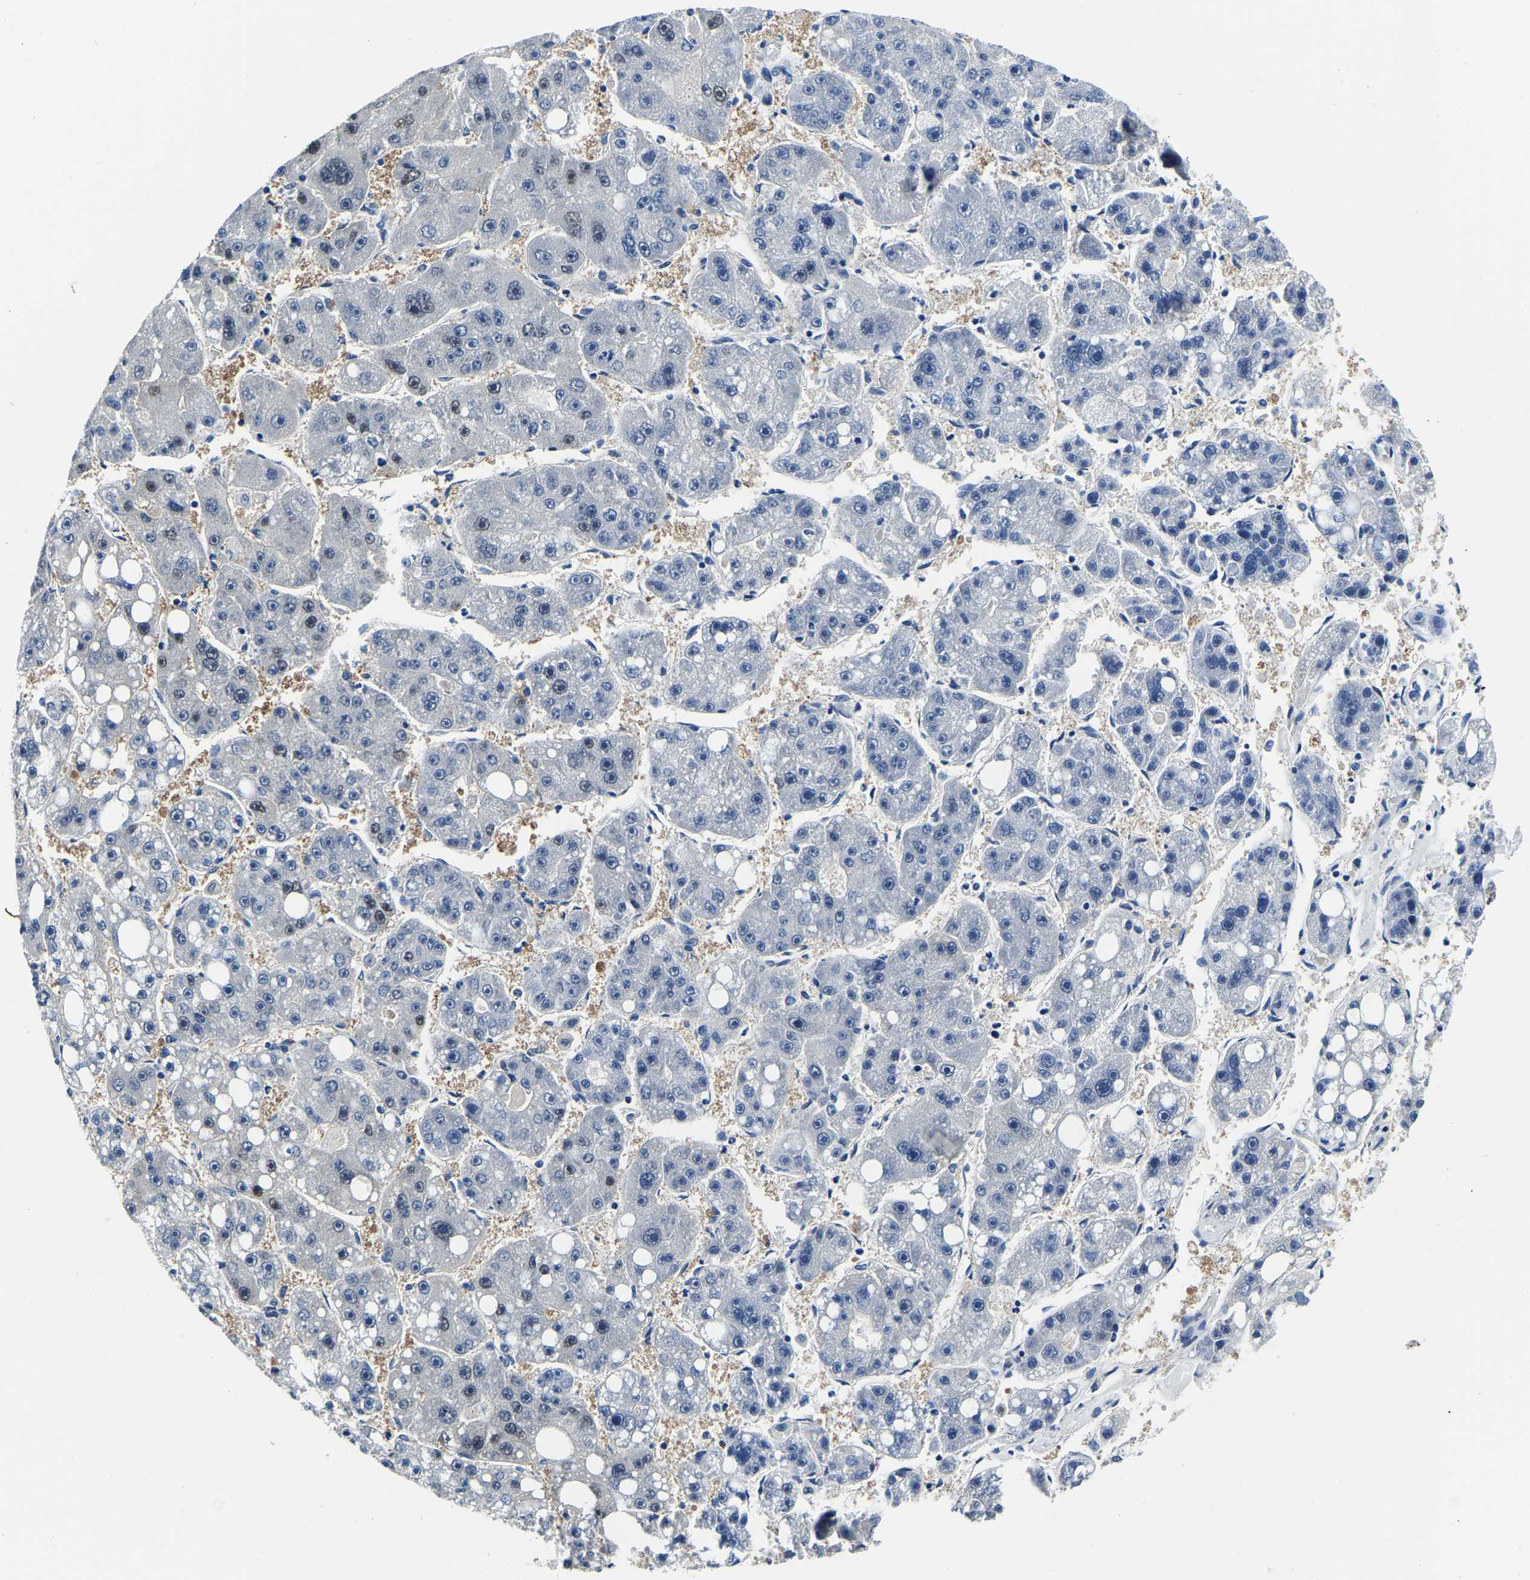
{"staining": {"intensity": "negative", "quantity": "none", "location": "none"}, "tissue": "liver cancer", "cell_type": "Tumor cells", "image_type": "cancer", "snomed": [{"axis": "morphology", "description": "Carcinoma, Hepatocellular, NOS"}, {"axis": "topography", "description": "Liver"}], "caption": "Photomicrograph shows no protein staining in tumor cells of liver cancer (hepatocellular carcinoma) tissue.", "gene": "ACO1", "patient": {"sex": "female", "age": 61}}